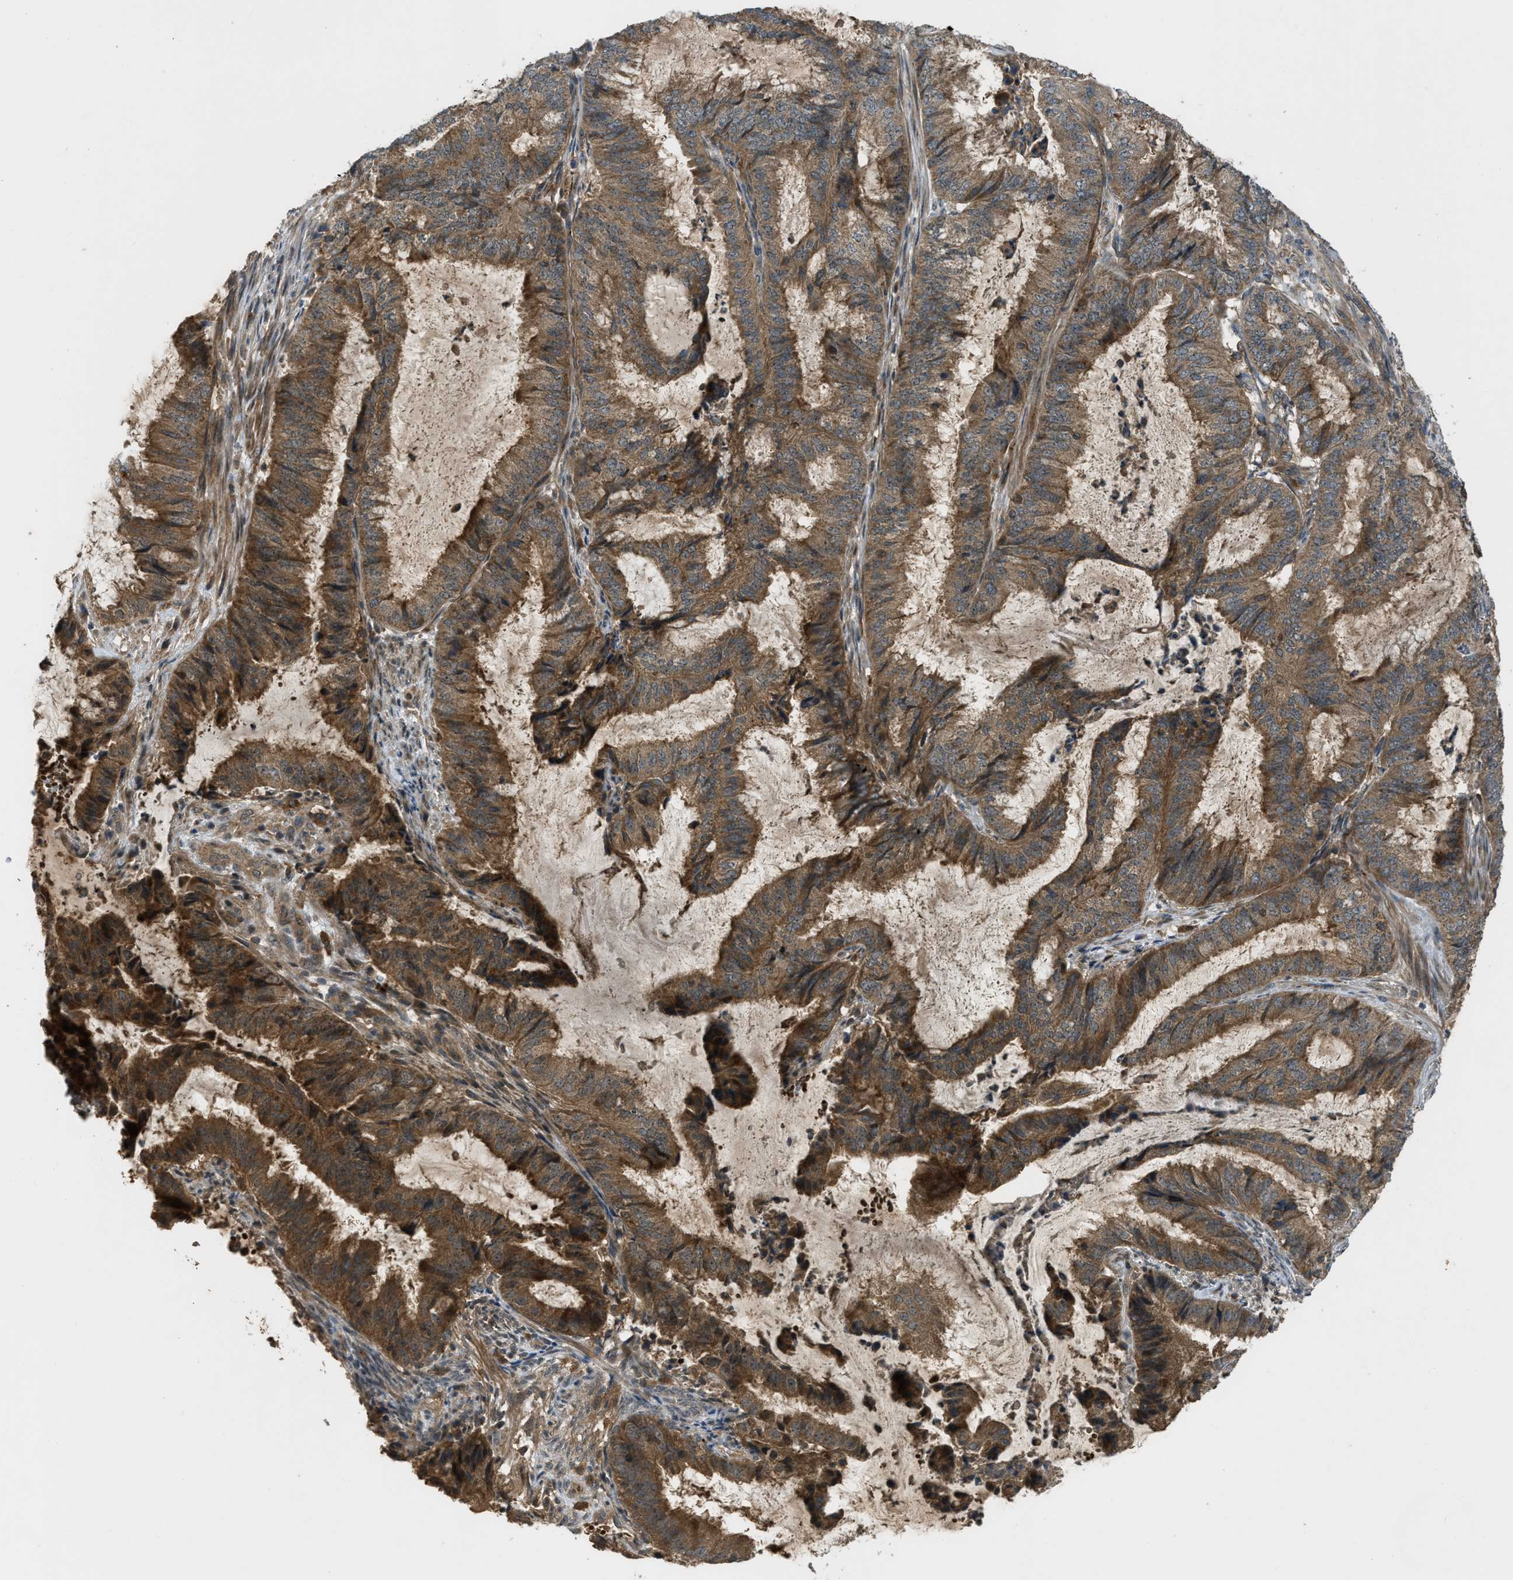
{"staining": {"intensity": "moderate", "quantity": ">75%", "location": "cytoplasmic/membranous"}, "tissue": "endometrial cancer", "cell_type": "Tumor cells", "image_type": "cancer", "snomed": [{"axis": "morphology", "description": "Adenocarcinoma, NOS"}, {"axis": "topography", "description": "Endometrium"}], "caption": "Moderate cytoplasmic/membranous protein positivity is present in about >75% of tumor cells in endometrial cancer (adenocarcinoma). Using DAB (3,3'-diaminobenzidine) (brown) and hematoxylin (blue) stains, captured at high magnification using brightfield microscopy.", "gene": "ZNF71", "patient": {"sex": "female", "age": 51}}